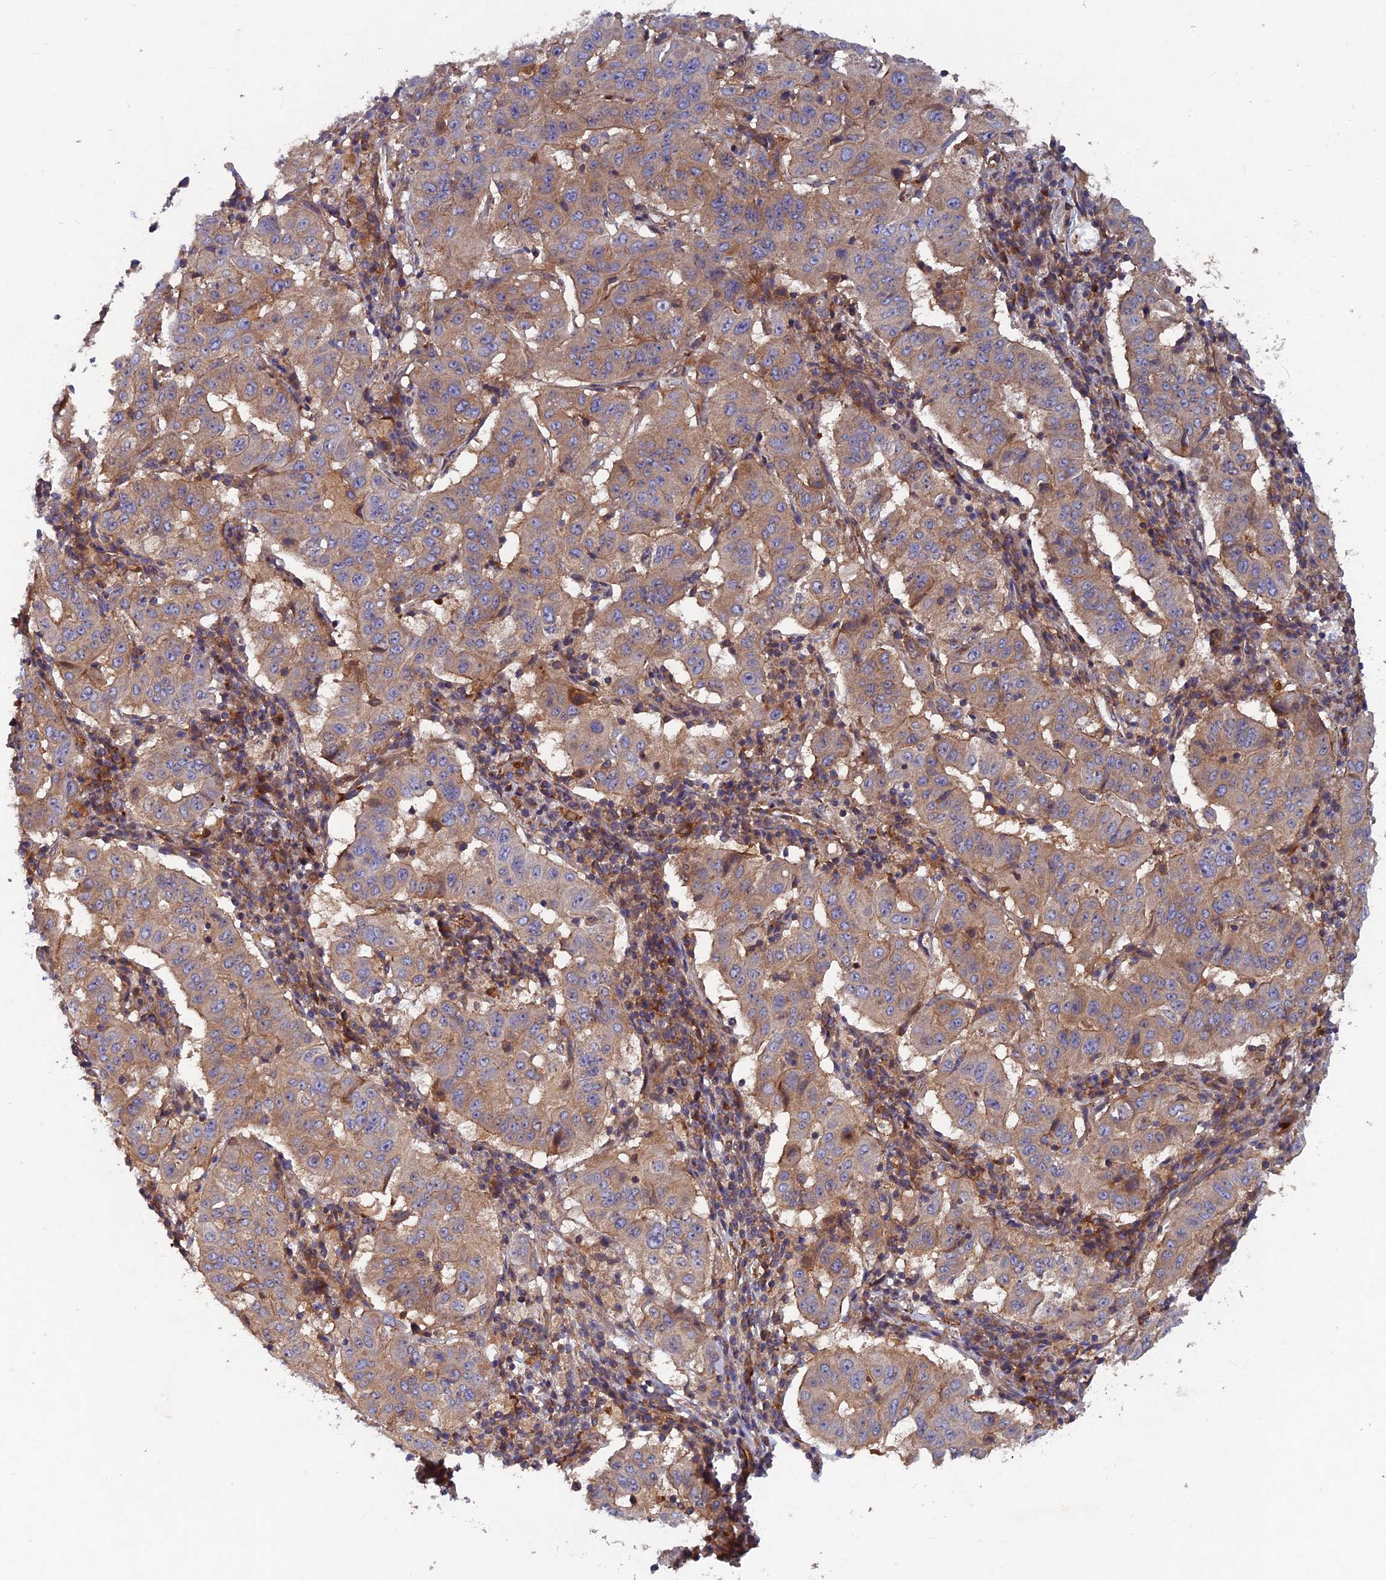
{"staining": {"intensity": "moderate", "quantity": ">75%", "location": "cytoplasmic/membranous"}, "tissue": "pancreatic cancer", "cell_type": "Tumor cells", "image_type": "cancer", "snomed": [{"axis": "morphology", "description": "Adenocarcinoma, NOS"}, {"axis": "topography", "description": "Pancreas"}], "caption": "Protein expression analysis of human pancreatic cancer (adenocarcinoma) reveals moderate cytoplasmic/membranous expression in about >75% of tumor cells.", "gene": "NCAPG", "patient": {"sex": "male", "age": 63}}